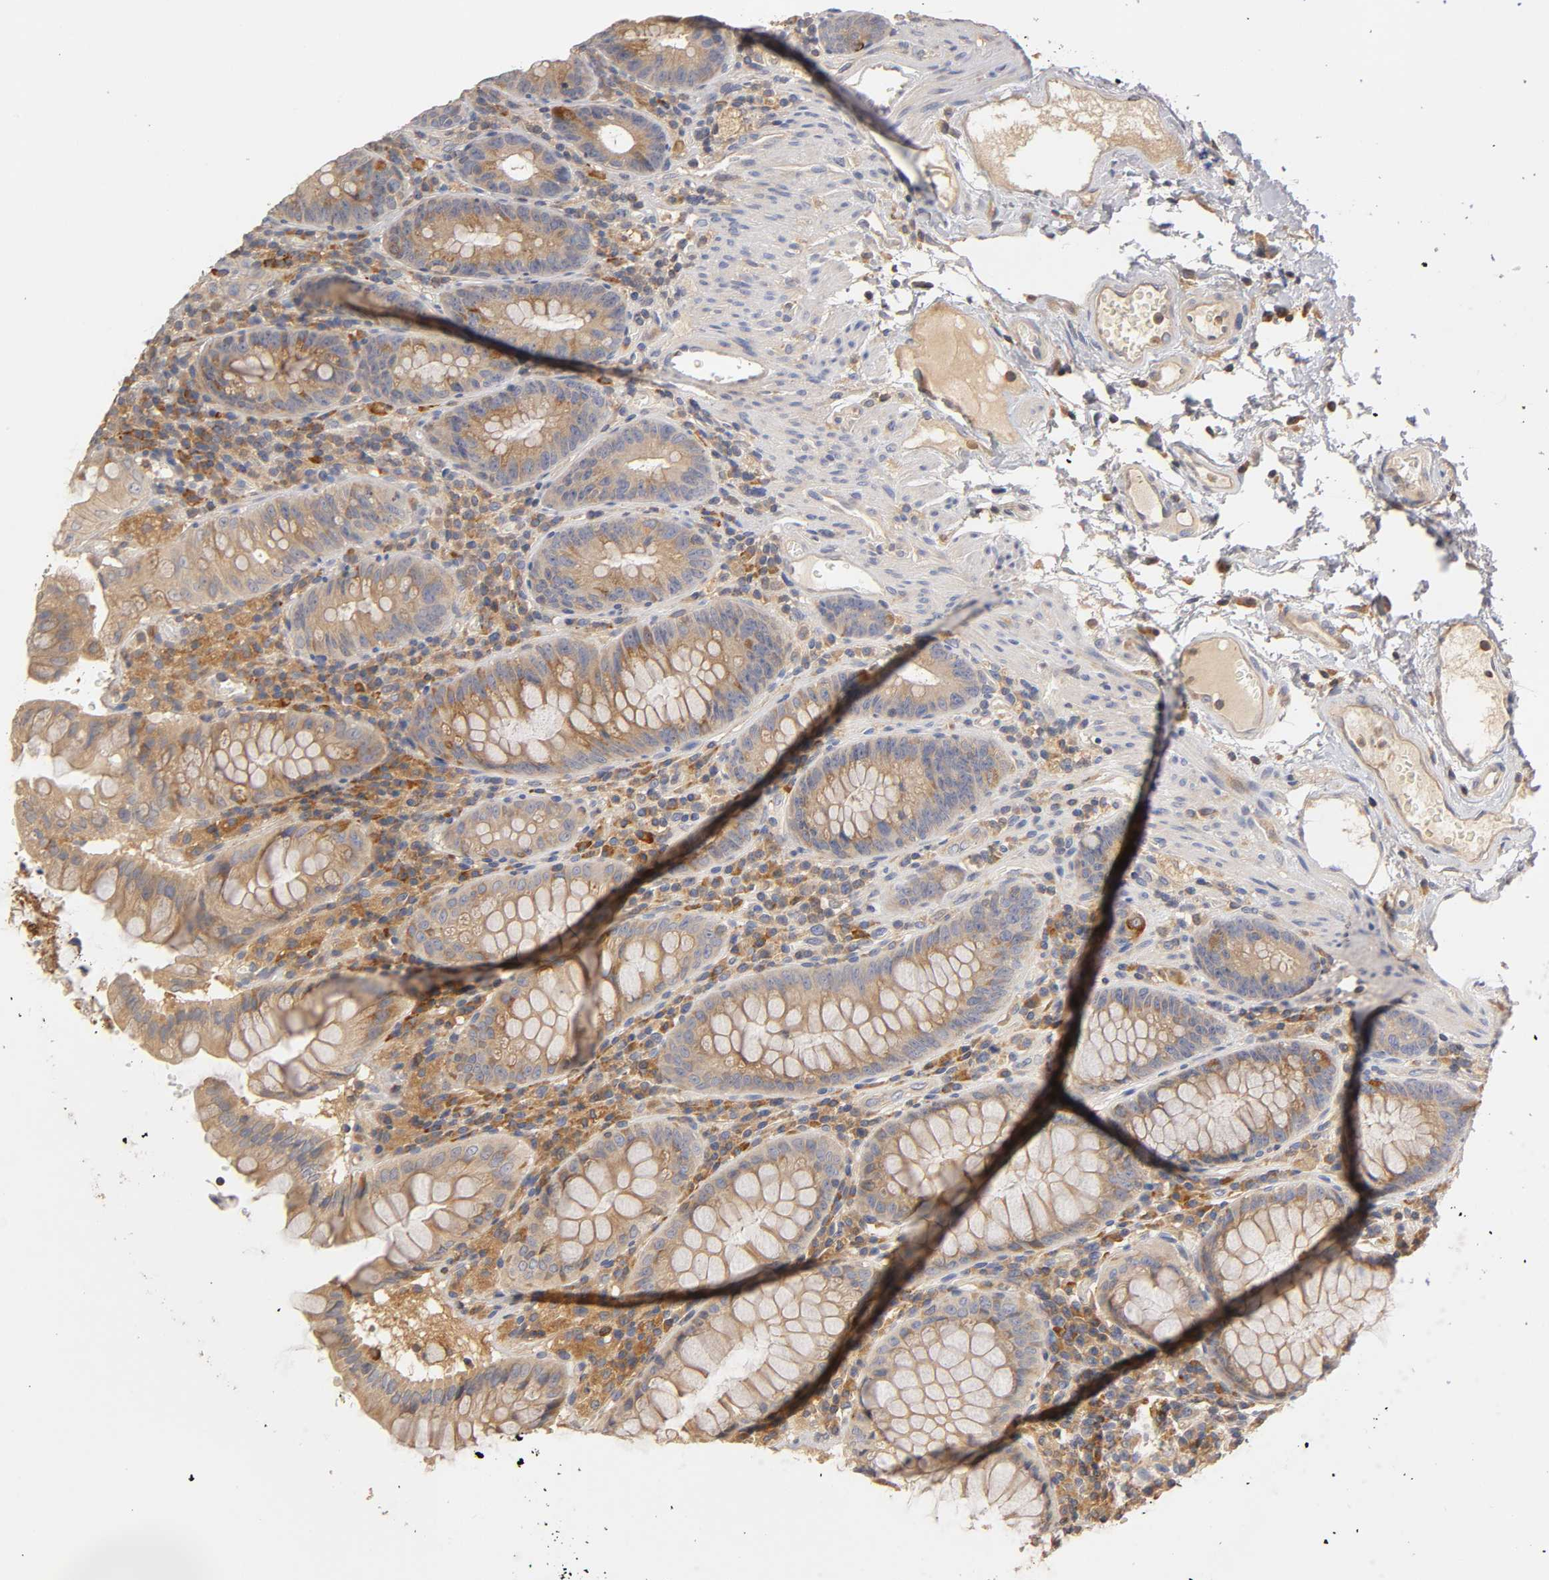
{"staining": {"intensity": "weak", "quantity": ">75%", "location": "cytoplasmic/membranous"}, "tissue": "colon", "cell_type": "Endothelial cells", "image_type": "normal", "snomed": [{"axis": "morphology", "description": "Normal tissue, NOS"}, {"axis": "topography", "description": "Colon"}], "caption": "The immunohistochemical stain shows weak cytoplasmic/membranous positivity in endothelial cells of normal colon. Using DAB (brown) and hematoxylin (blue) stains, captured at high magnification using brightfield microscopy.", "gene": "RHOA", "patient": {"sex": "female", "age": 46}}